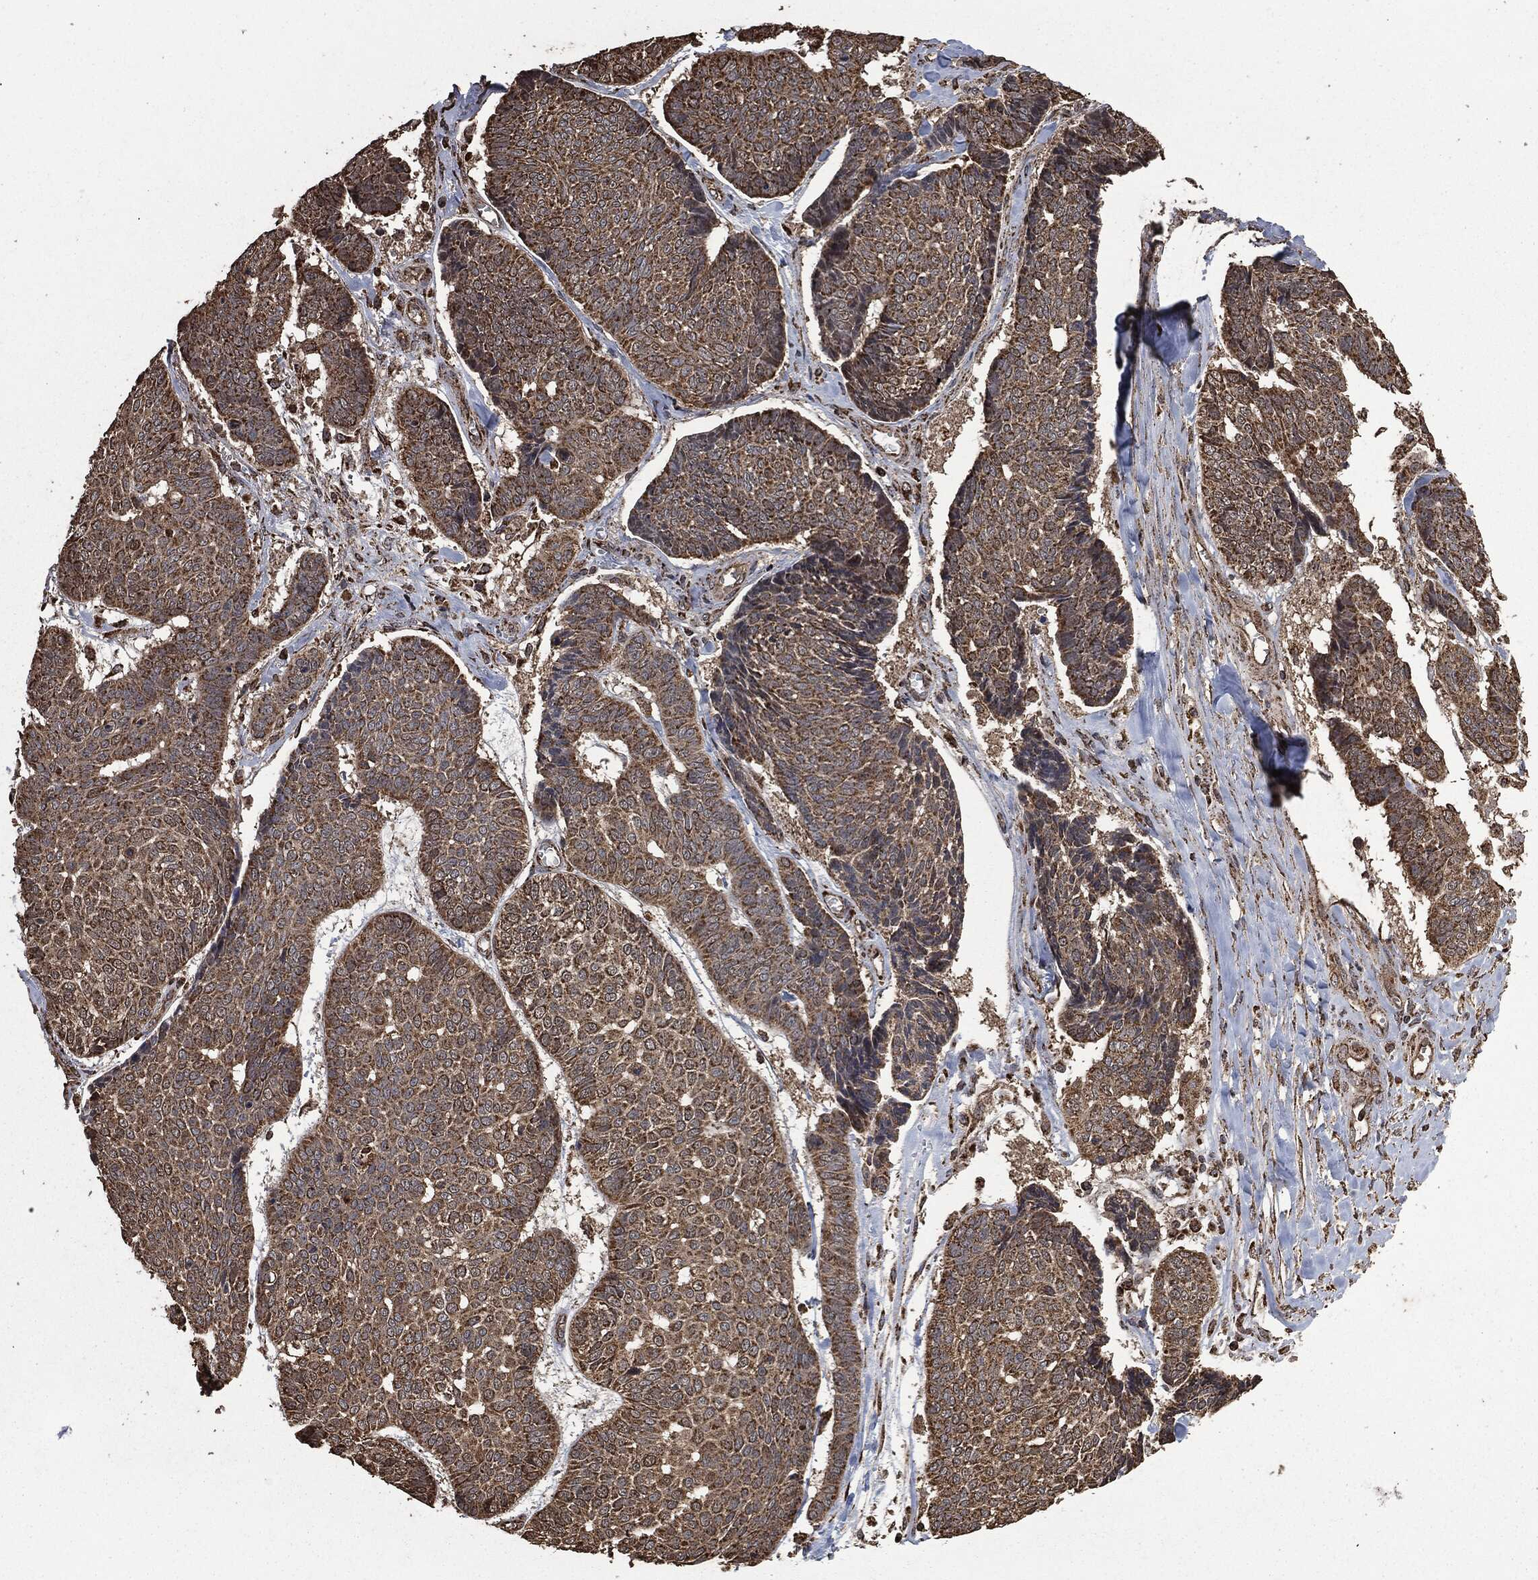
{"staining": {"intensity": "moderate", "quantity": ">75%", "location": "cytoplasmic/membranous"}, "tissue": "skin cancer", "cell_type": "Tumor cells", "image_type": "cancer", "snomed": [{"axis": "morphology", "description": "Basal cell carcinoma"}, {"axis": "topography", "description": "Skin"}], "caption": "Basal cell carcinoma (skin) stained with a protein marker demonstrates moderate staining in tumor cells.", "gene": "LIG3", "patient": {"sex": "male", "age": 86}}